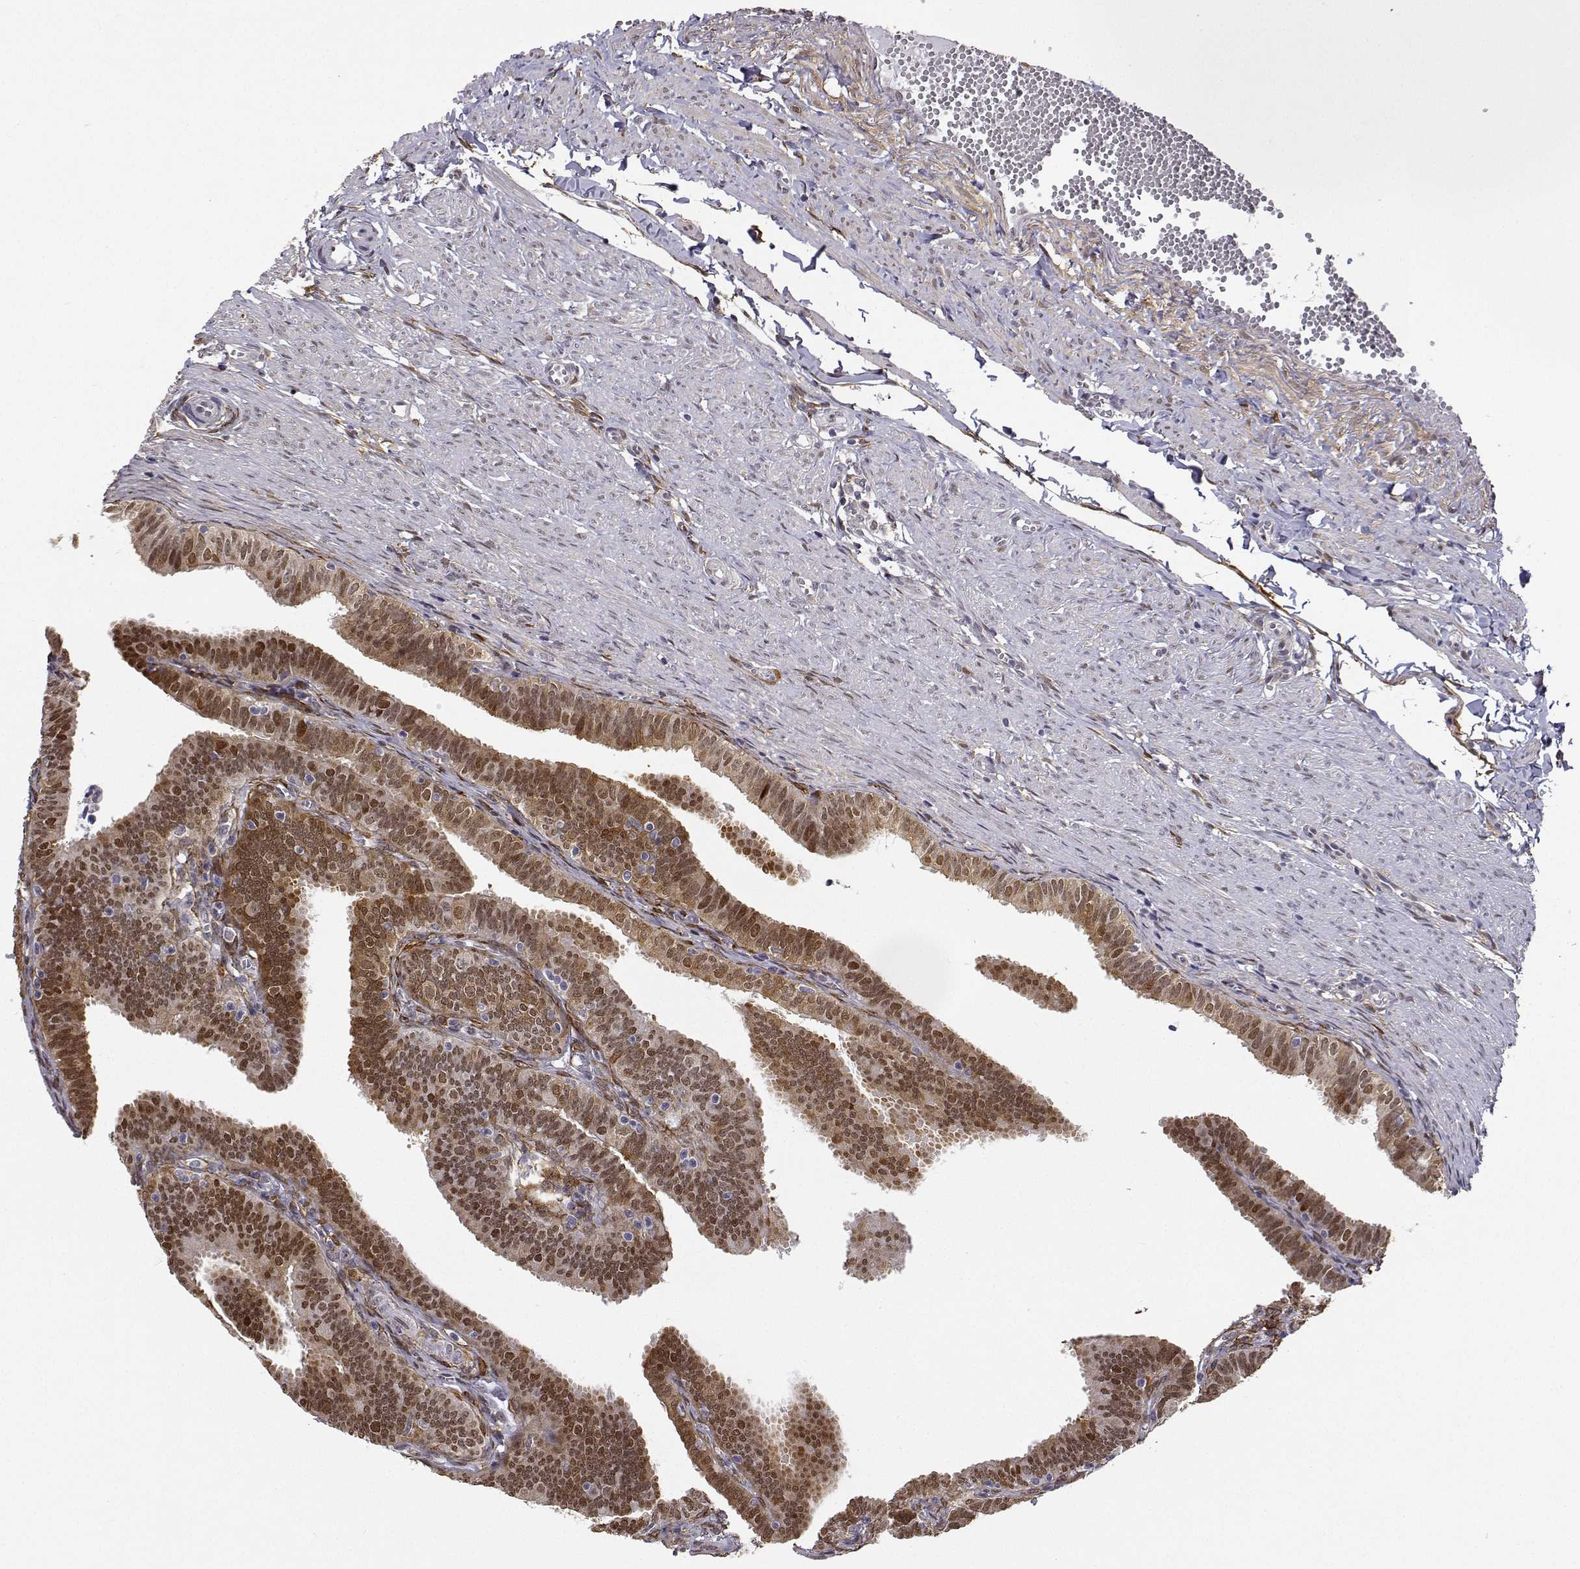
{"staining": {"intensity": "moderate", "quantity": ">75%", "location": "cytoplasmic/membranous,nuclear"}, "tissue": "fallopian tube", "cell_type": "Glandular cells", "image_type": "normal", "snomed": [{"axis": "morphology", "description": "Normal tissue, NOS"}, {"axis": "topography", "description": "Fallopian tube"}], "caption": "Protein expression analysis of unremarkable human fallopian tube reveals moderate cytoplasmic/membranous,nuclear expression in about >75% of glandular cells.", "gene": "PHGDH", "patient": {"sex": "female", "age": 25}}